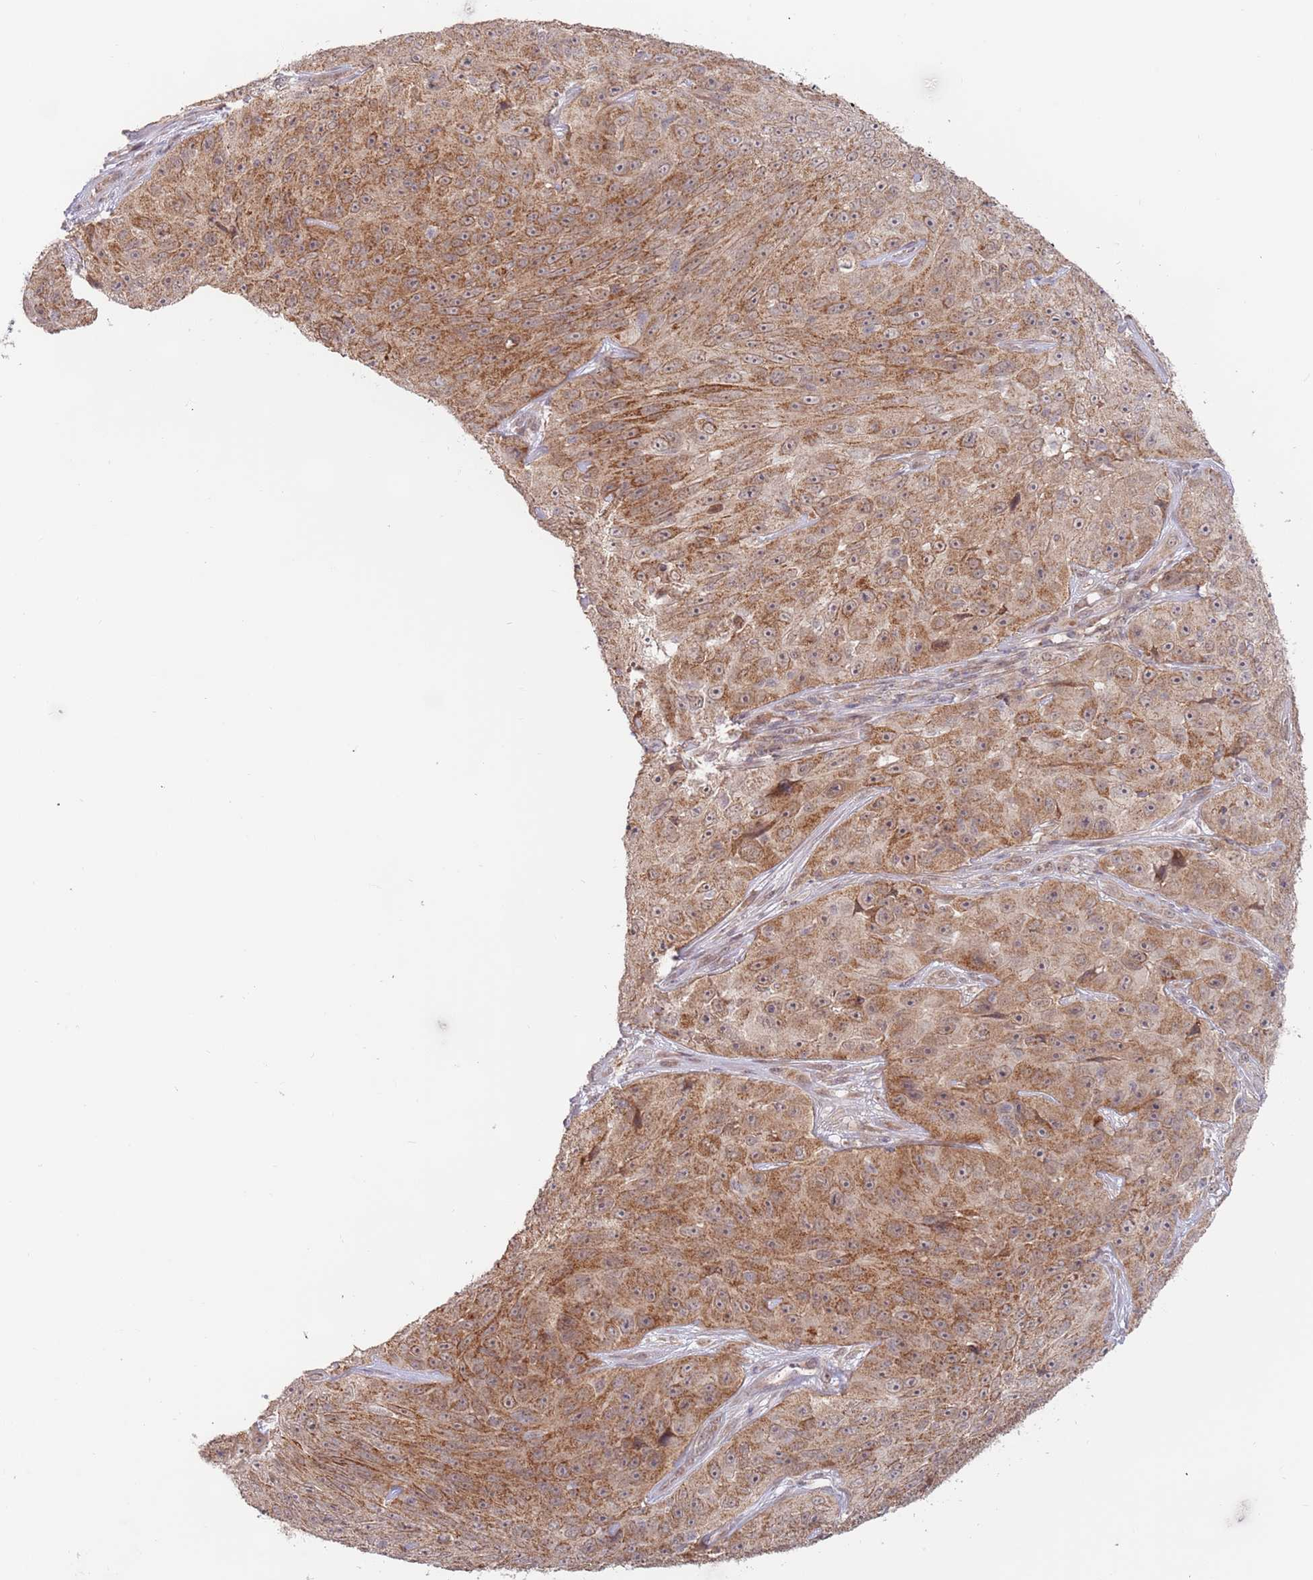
{"staining": {"intensity": "moderate", "quantity": ">75%", "location": "cytoplasmic/membranous"}, "tissue": "skin cancer", "cell_type": "Tumor cells", "image_type": "cancer", "snomed": [{"axis": "morphology", "description": "Squamous cell carcinoma, NOS"}, {"axis": "topography", "description": "Skin"}], "caption": "This image exhibits squamous cell carcinoma (skin) stained with IHC to label a protein in brown. The cytoplasmic/membranous of tumor cells show moderate positivity for the protein. Nuclei are counter-stained blue.", "gene": "UQCC3", "patient": {"sex": "female", "age": 87}}